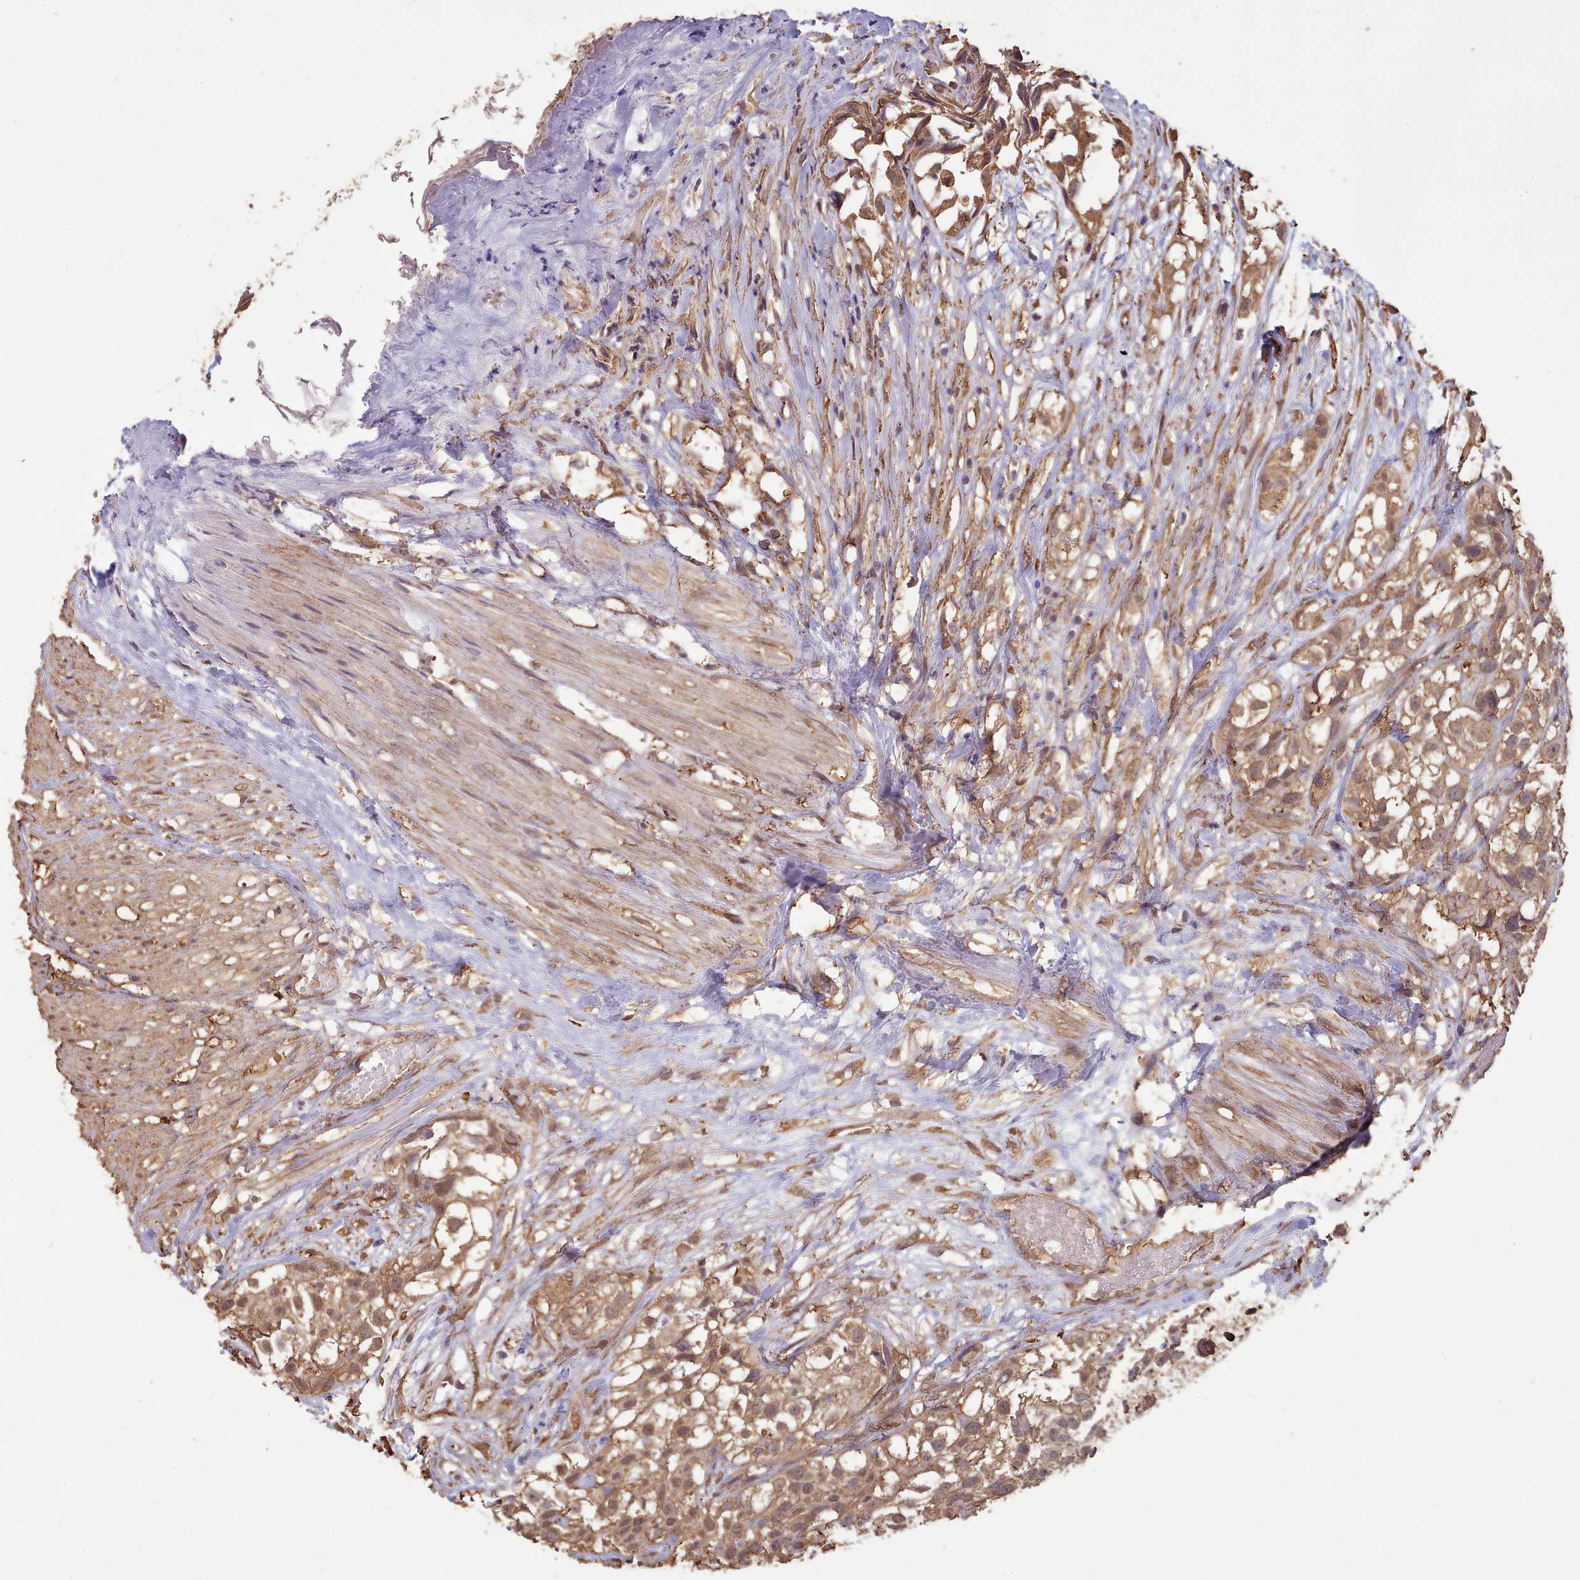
{"staining": {"intensity": "moderate", "quantity": ">75%", "location": "cytoplasmic/membranous,nuclear"}, "tissue": "urothelial cancer", "cell_type": "Tumor cells", "image_type": "cancer", "snomed": [{"axis": "morphology", "description": "Urothelial carcinoma, High grade"}, {"axis": "topography", "description": "Urinary bladder"}], "caption": "This photomicrograph displays immunohistochemistry (IHC) staining of human urothelial cancer, with medium moderate cytoplasmic/membranous and nuclear staining in approximately >75% of tumor cells.", "gene": "METRN", "patient": {"sex": "male", "age": 56}}